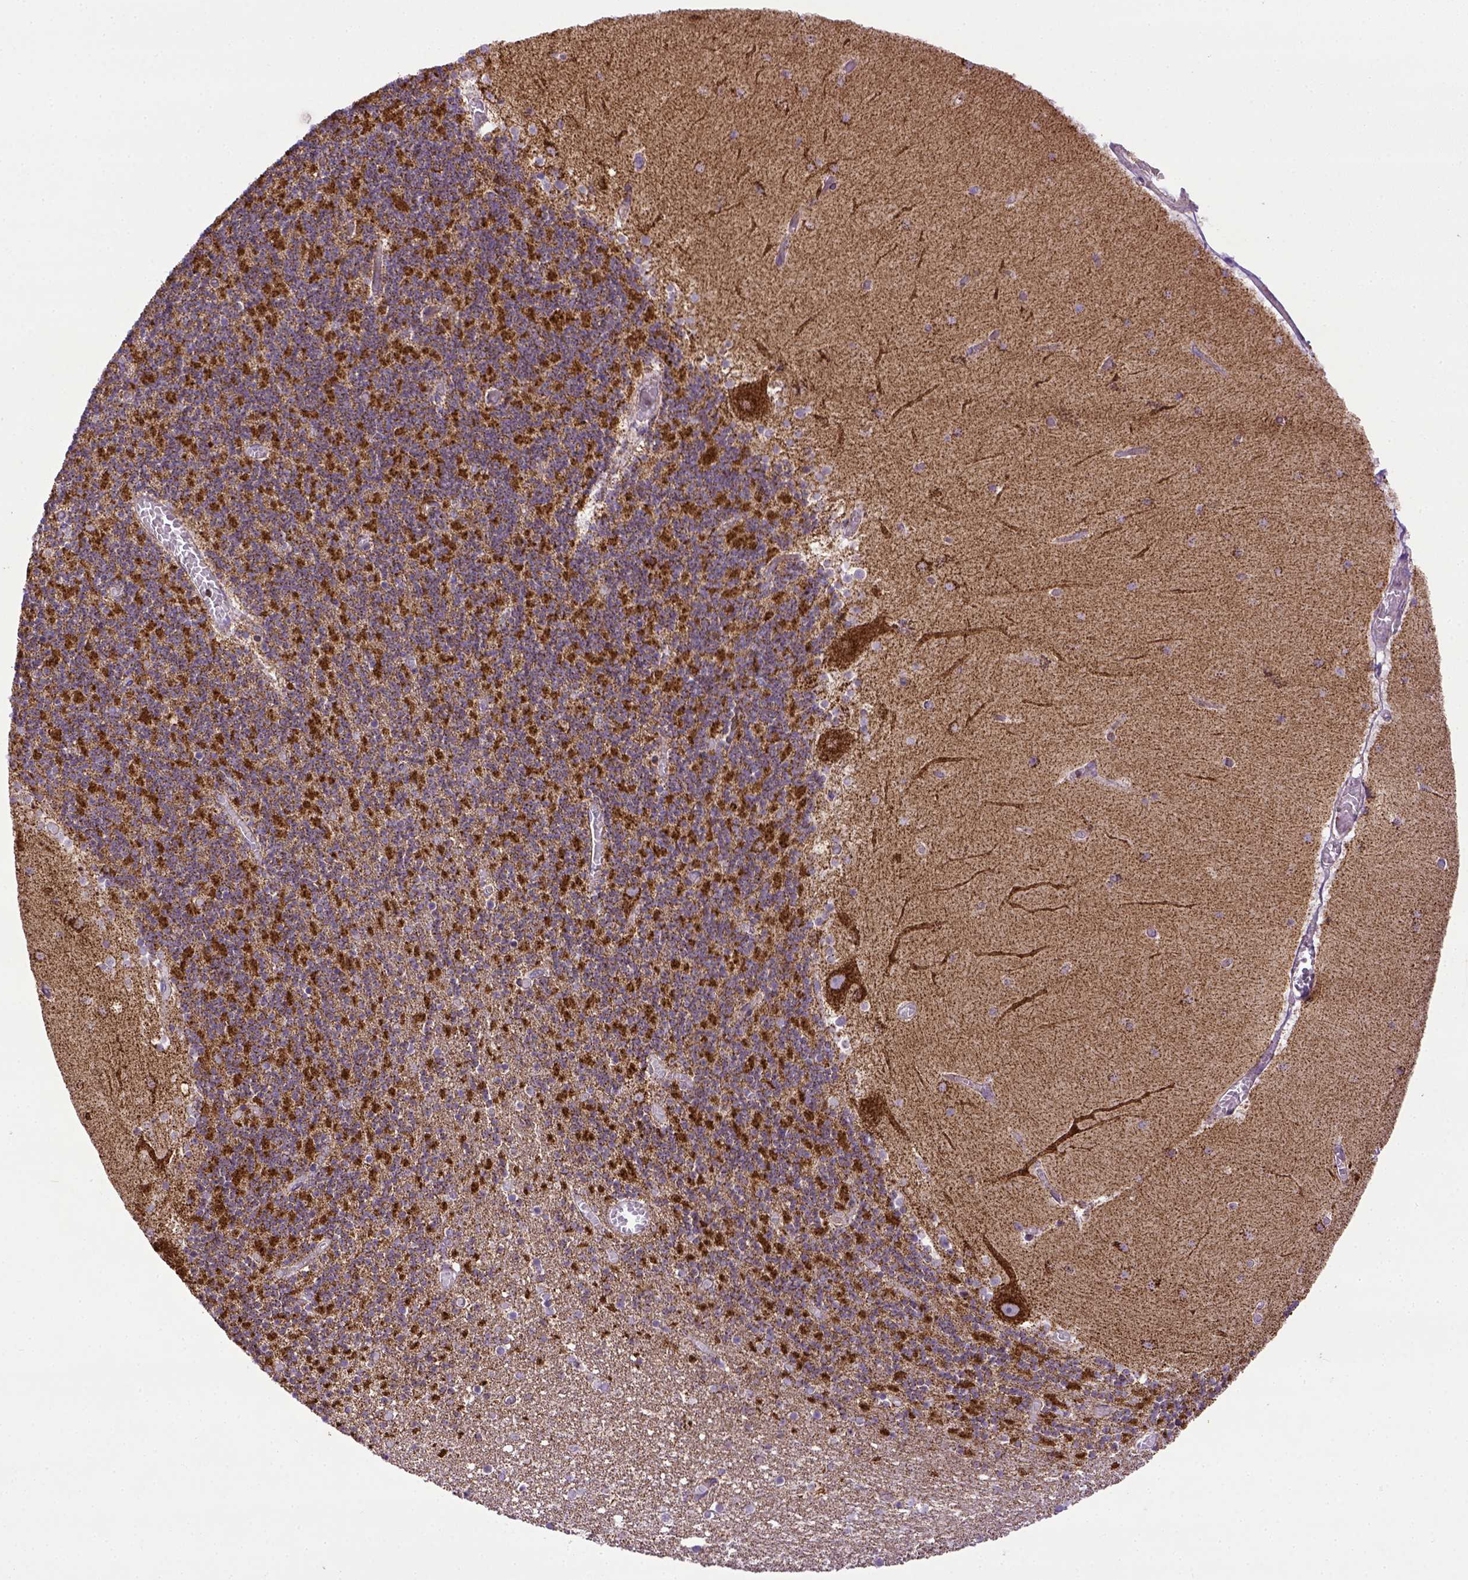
{"staining": {"intensity": "strong", "quantity": ">75%", "location": "cytoplasmic/membranous"}, "tissue": "cerebellum", "cell_type": "Cells in granular layer", "image_type": "normal", "snomed": [{"axis": "morphology", "description": "Normal tissue, NOS"}, {"axis": "topography", "description": "Cerebellum"}], "caption": "Immunohistochemistry (IHC) micrograph of unremarkable cerebellum stained for a protein (brown), which displays high levels of strong cytoplasmic/membranous staining in approximately >75% of cells in granular layer.", "gene": "MT", "patient": {"sex": "female", "age": 28}}